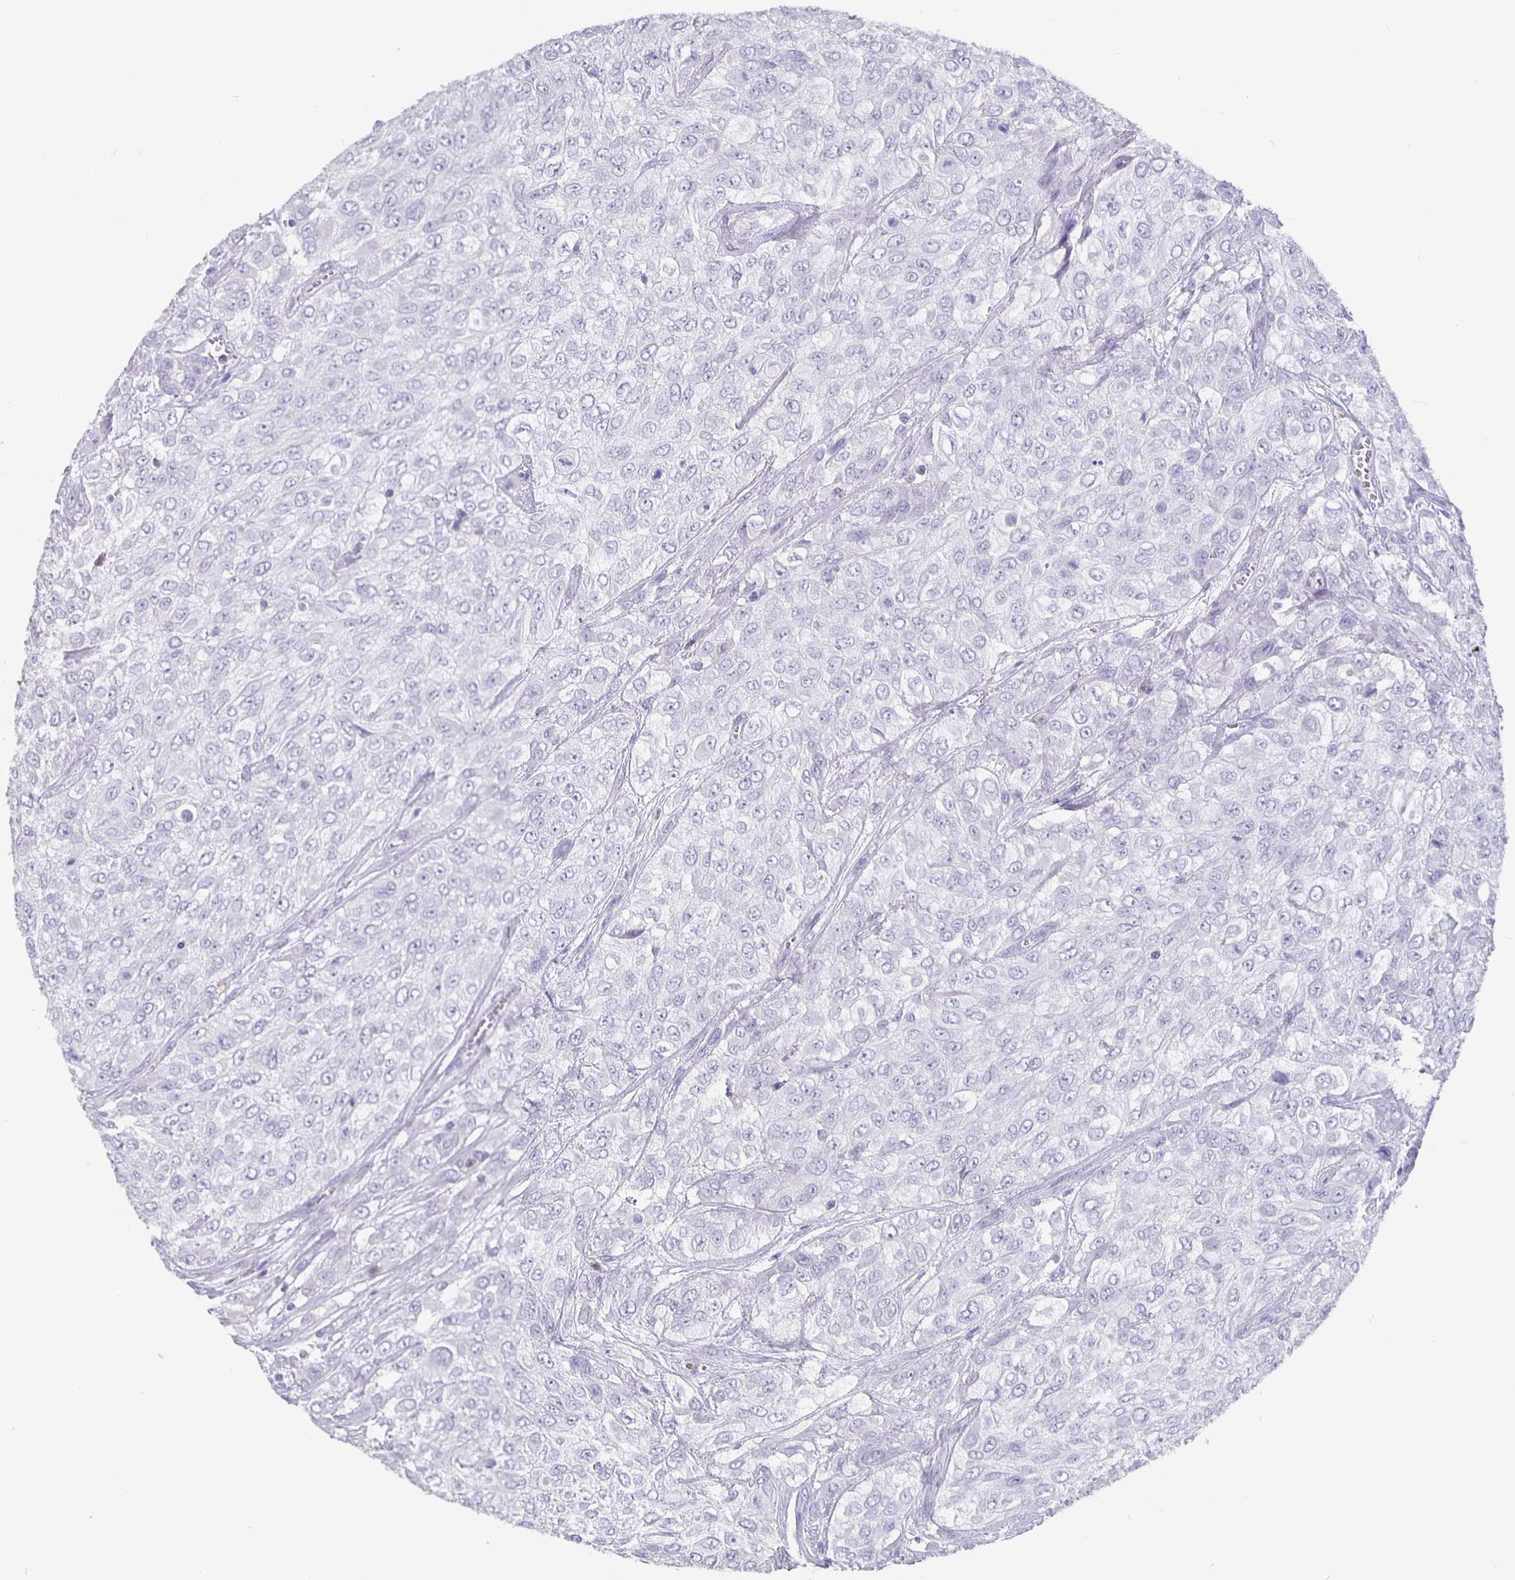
{"staining": {"intensity": "negative", "quantity": "none", "location": "none"}, "tissue": "urothelial cancer", "cell_type": "Tumor cells", "image_type": "cancer", "snomed": [{"axis": "morphology", "description": "Urothelial carcinoma, High grade"}, {"axis": "topography", "description": "Urinary bladder"}], "caption": "Urothelial carcinoma (high-grade) was stained to show a protein in brown. There is no significant staining in tumor cells.", "gene": "GPX4", "patient": {"sex": "male", "age": 57}}